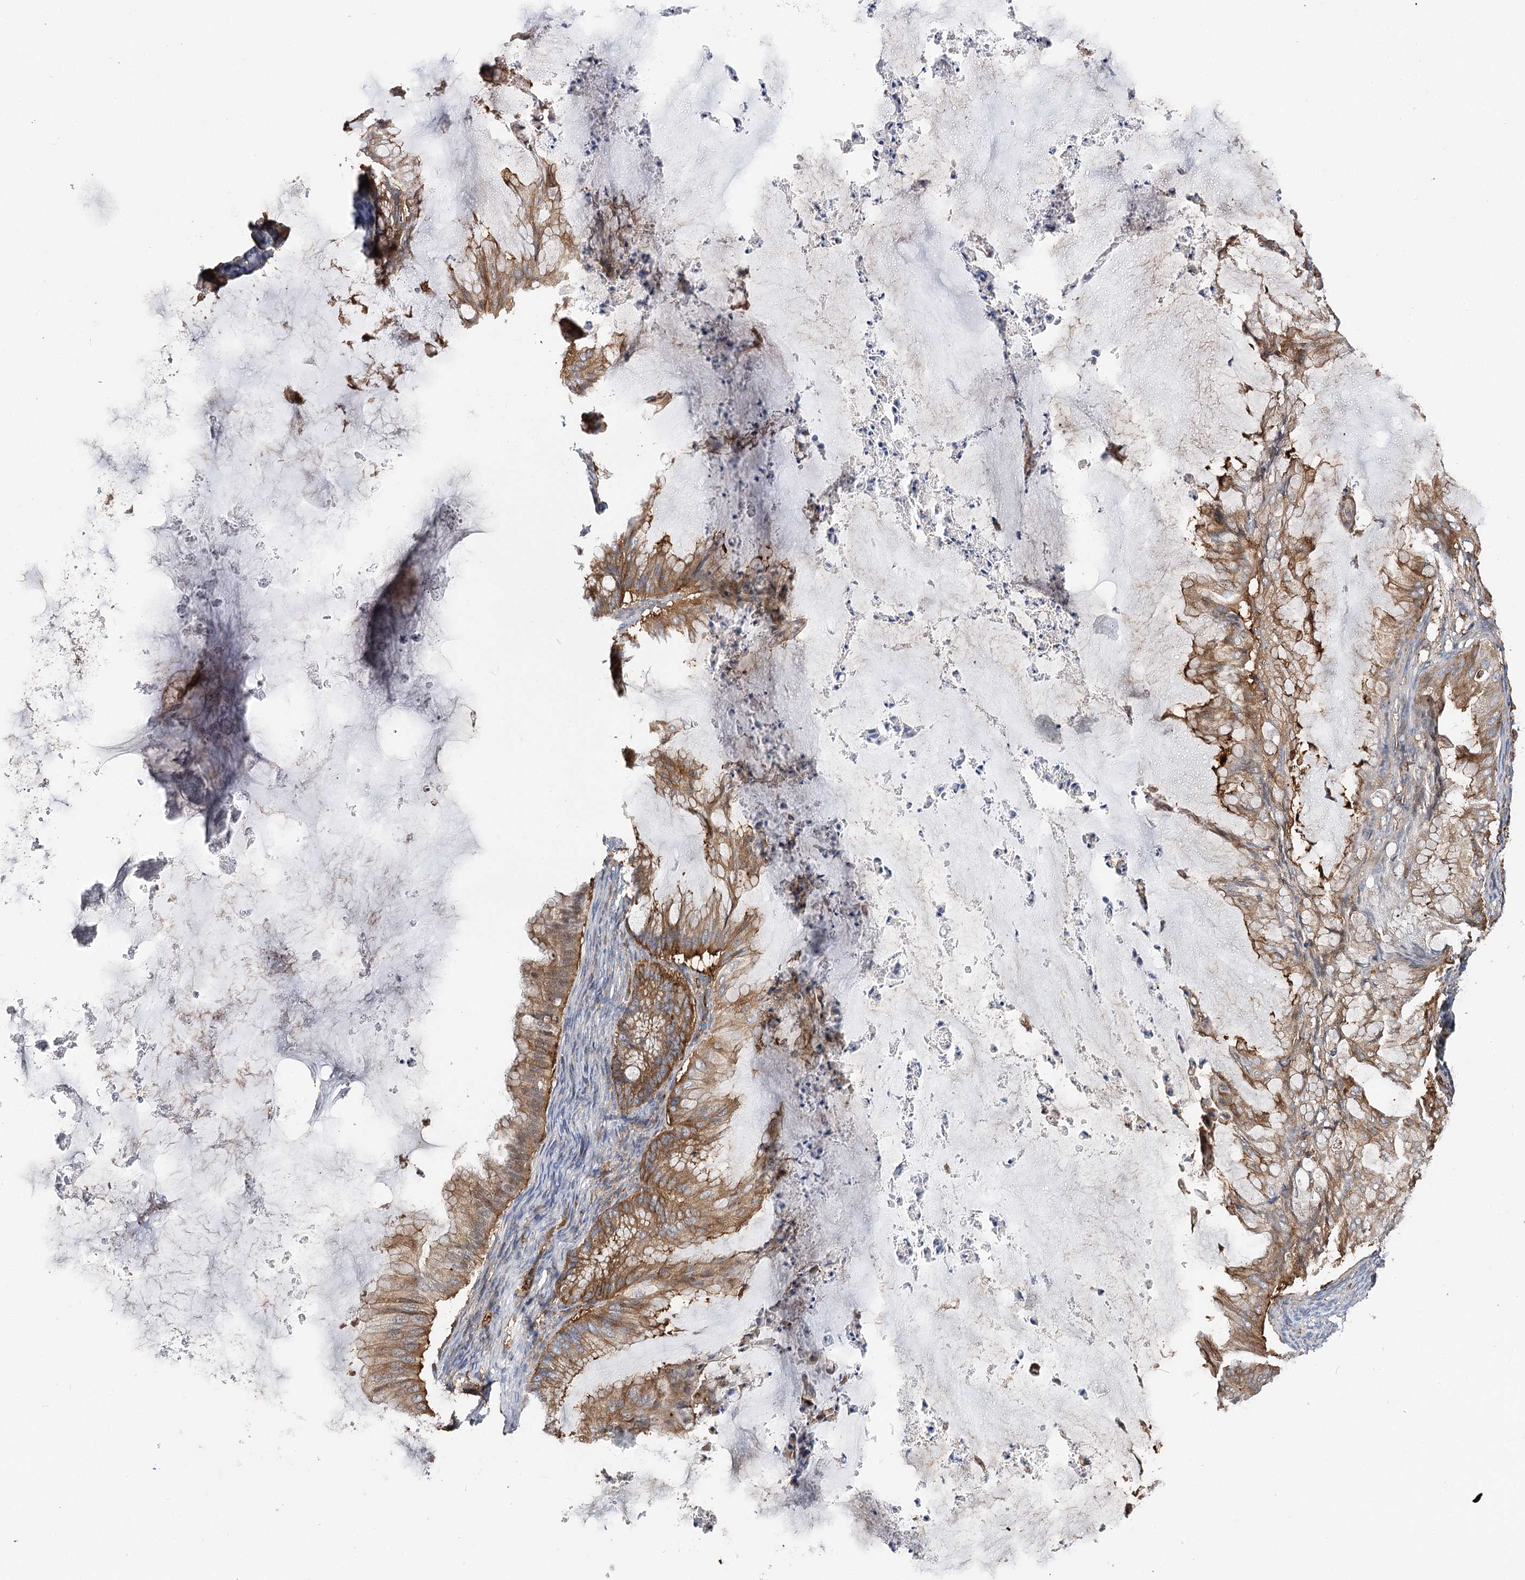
{"staining": {"intensity": "moderate", "quantity": ">75%", "location": "cytoplasmic/membranous"}, "tissue": "ovarian cancer", "cell_type": "Tumor cells", "image_type": "cancer", "snomed": [{"axis": "morphology", "description": "Cystadenocarcinoma, mucinous, NOS"}, {"axis": "topography", "description": "Ovary"}], "caption": "IHC of mucinous cystadenocarcinoma (ovarian) demonstrates medium levels of moderate cytoplasmic/membranous positivity in about >75% of tumor cells.", "gene": "SEC24B", "patient": {"sex": "female", "age": 71}}